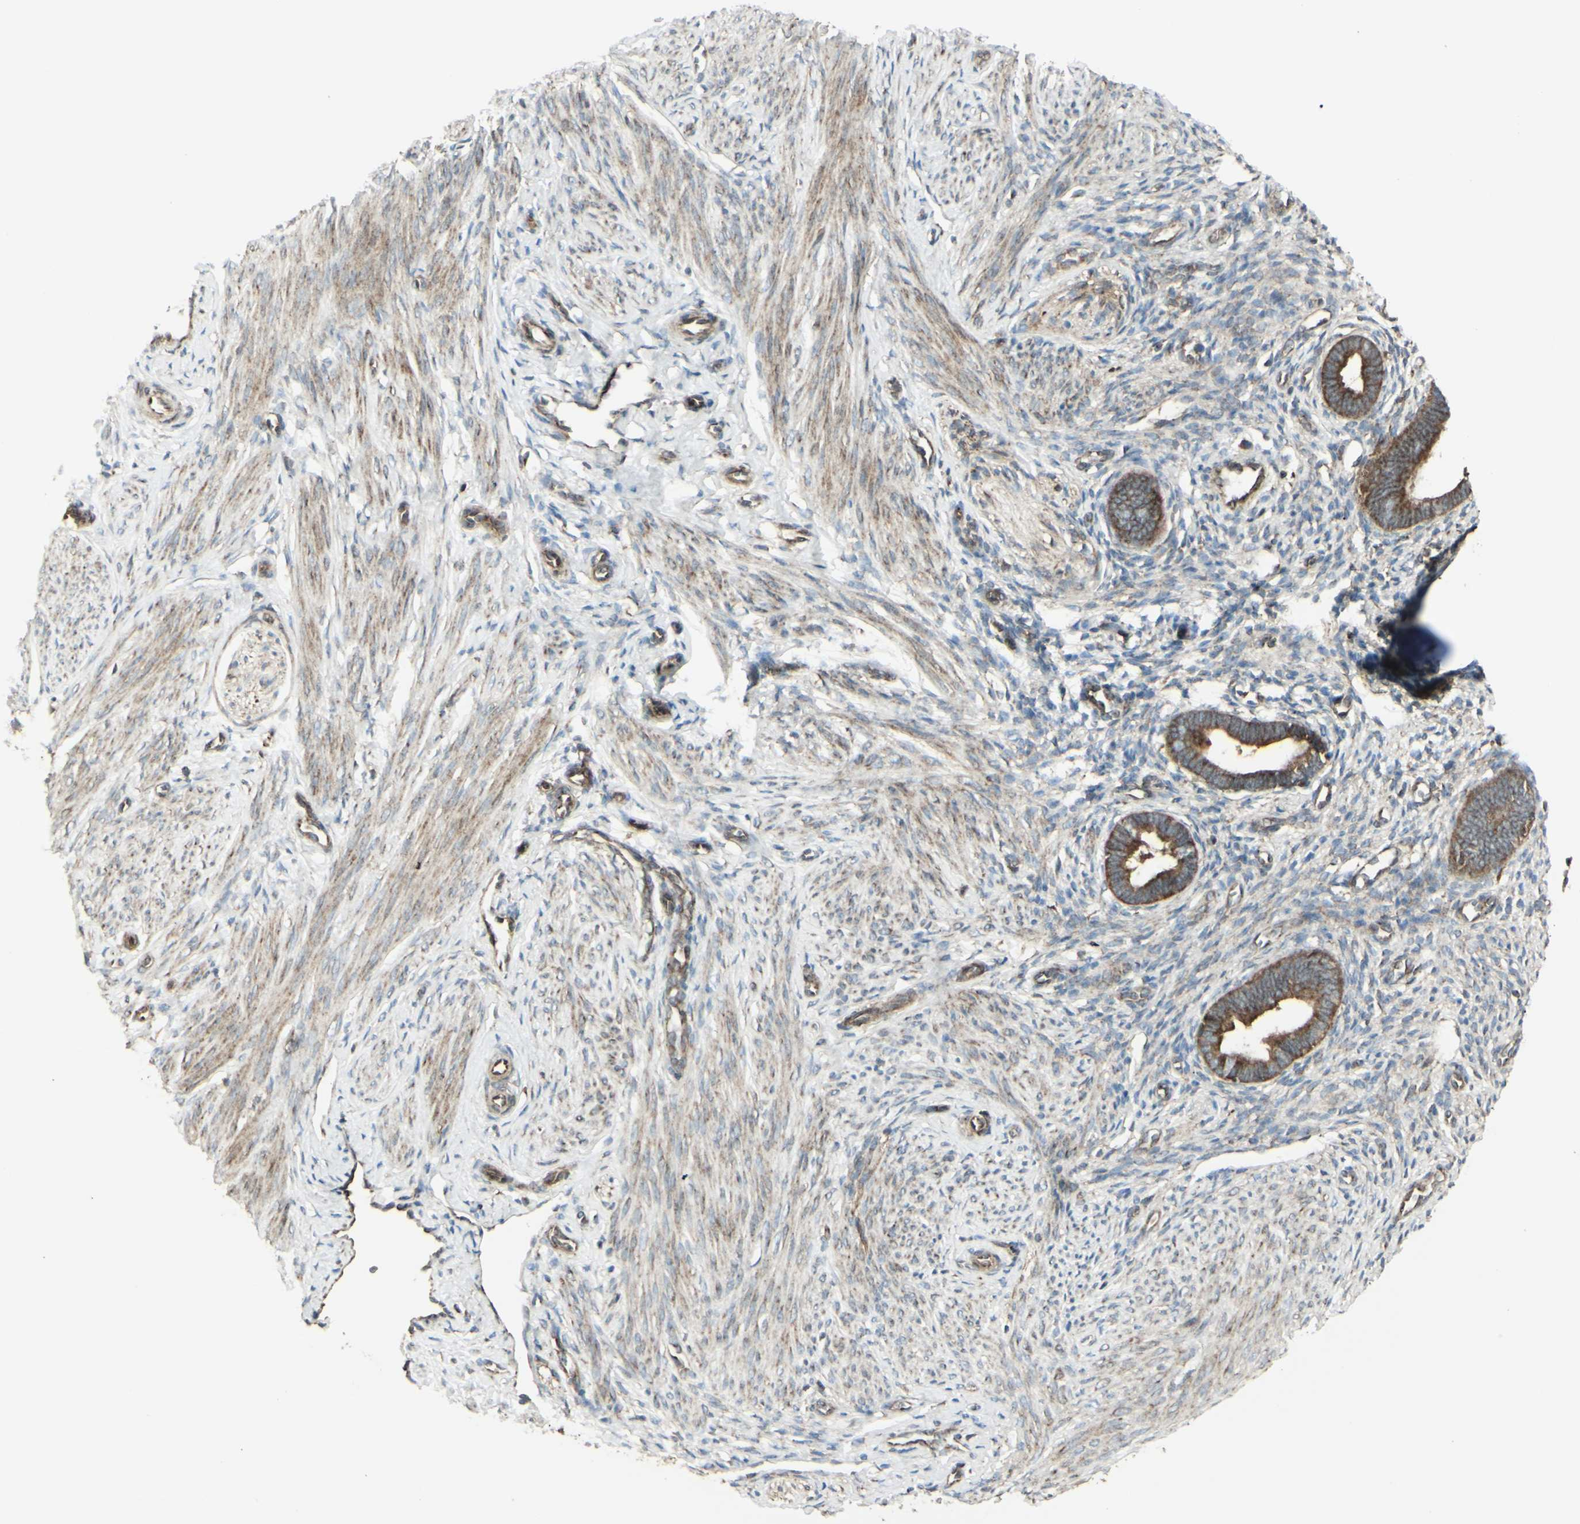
{"staining": {"intensity": "moderate", "quantity": "<25%", "location": "cytoplasmic/membranous"}, "tissue": "endometrium", "cell_type": "Cells in endometrial stroma", "image_type": "normal", "snomed": [{"axis": "morphology", "description": "Normal tissue, NOS"}, {"axis": "topography", "description": "Endometrium"}], "caption": "Protein expression by immunohistochemistry exhibits moderate cytoplasmic/membranous staining in approximately <25% of cells in endometrial stroma in normal endometrium. The staining was performed using DAB to visualize the protein expression in brown, while the nuclei were stained in blue with hematoxylin (Magnification: 20x).", "gene": "NAPA", "patient": {"sex": "female", "age": 27}}